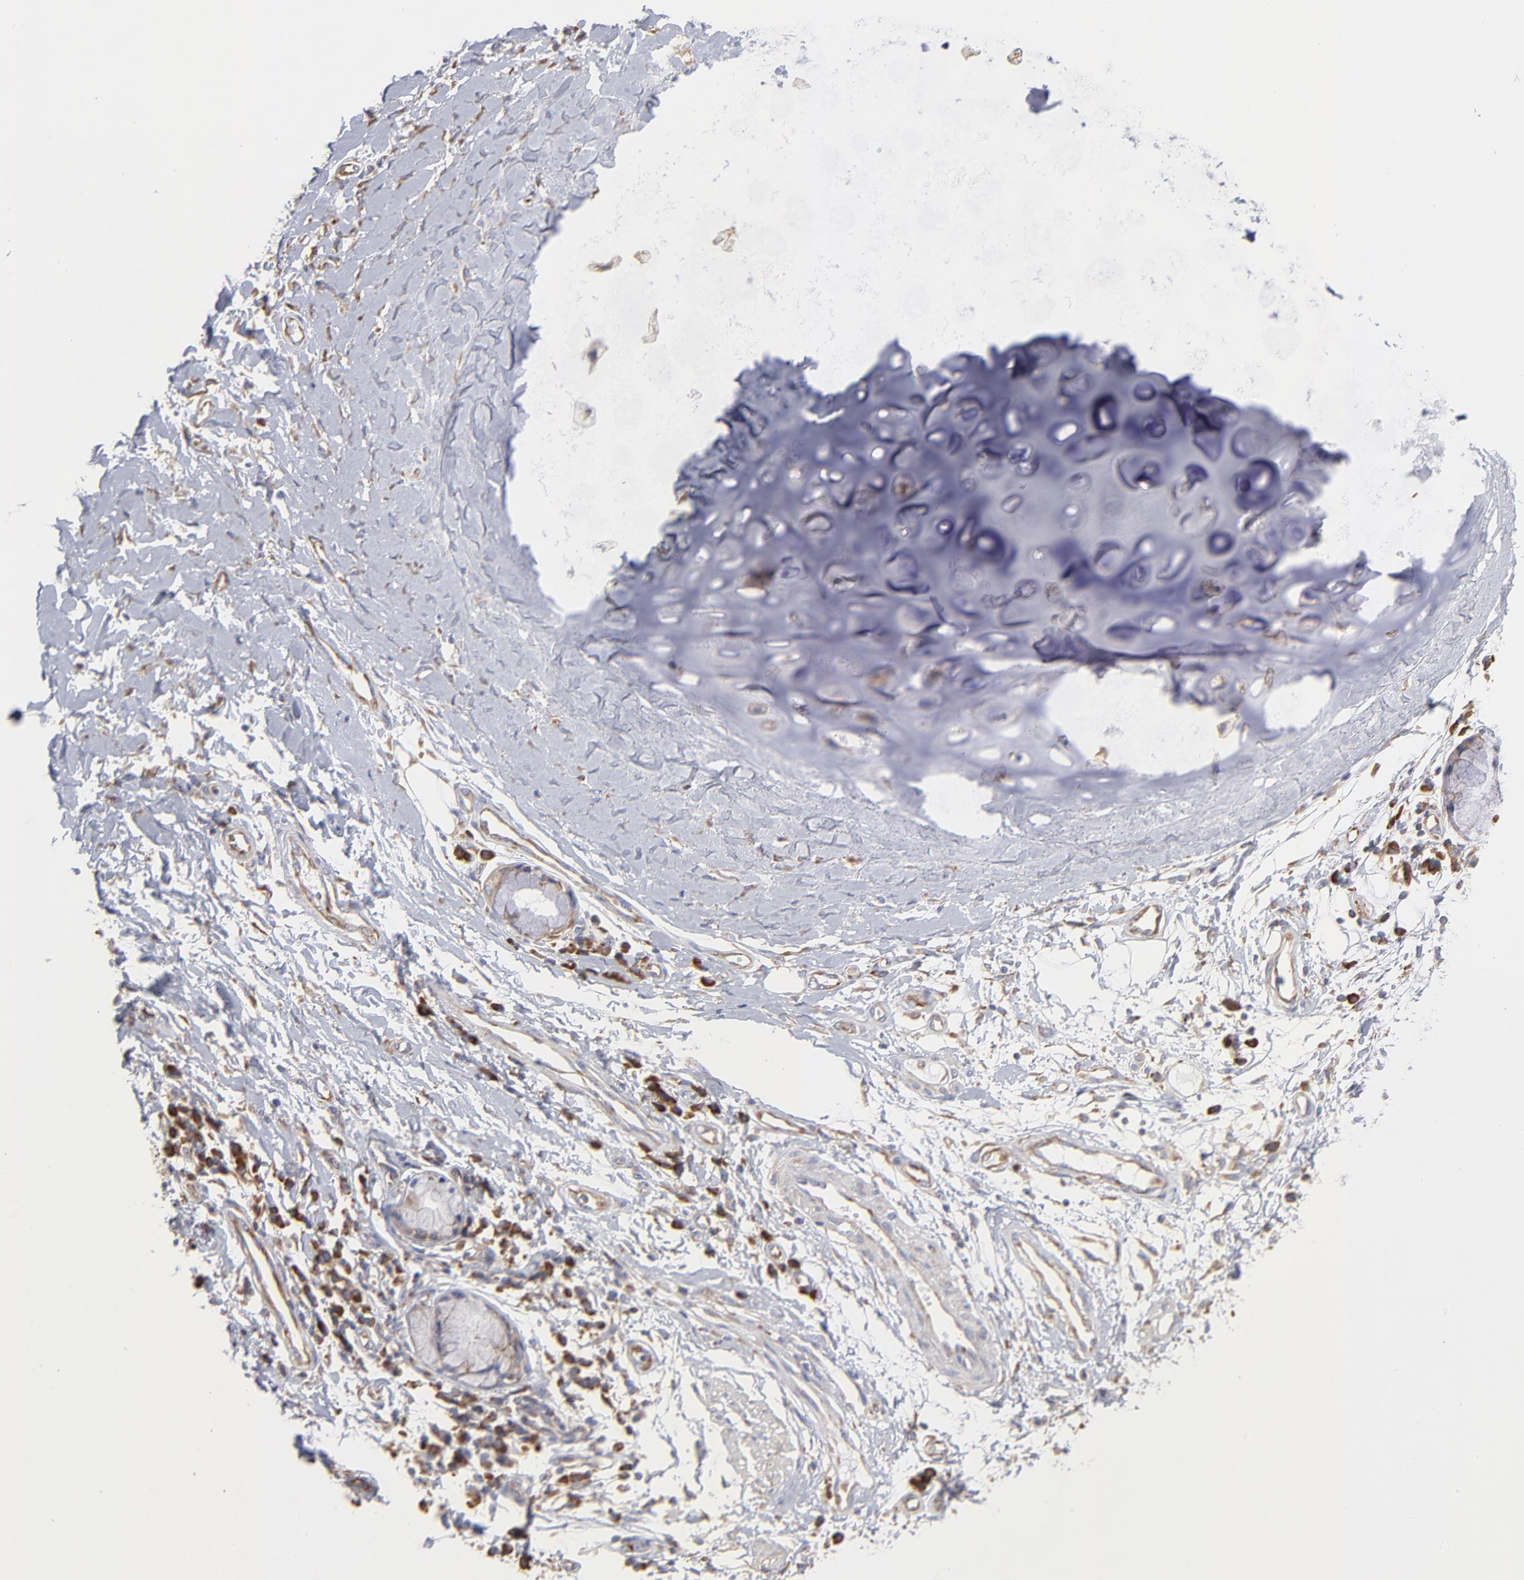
{"staining": {"intensity": "weak", "quantity": "25%-75%", "location": "cytoplasmic/membranous"}, "tissue": "adipose tissue", "cell_type": "Adipocytes", "image_type": "normal", "snomed": [{"axis": "morphology", "description": "Normal tissue, NOS"}, {"axis": "morphology", "description": "Adenocarcinoma, NOS"}, {"axis": "topography", "description": "Cartilage tissue"}, {"axis": "topography", "description": "Bronchus"}, {"axis": "topography", "description": "Lung"}], "caption": "A low amount of weak cytoplasmic/membranous staining is present in approximately 25%-75% of adipocytes in normal adipose tissue.", "gene": "RPL3", "patient": {"sex": "female", "age": 67}}